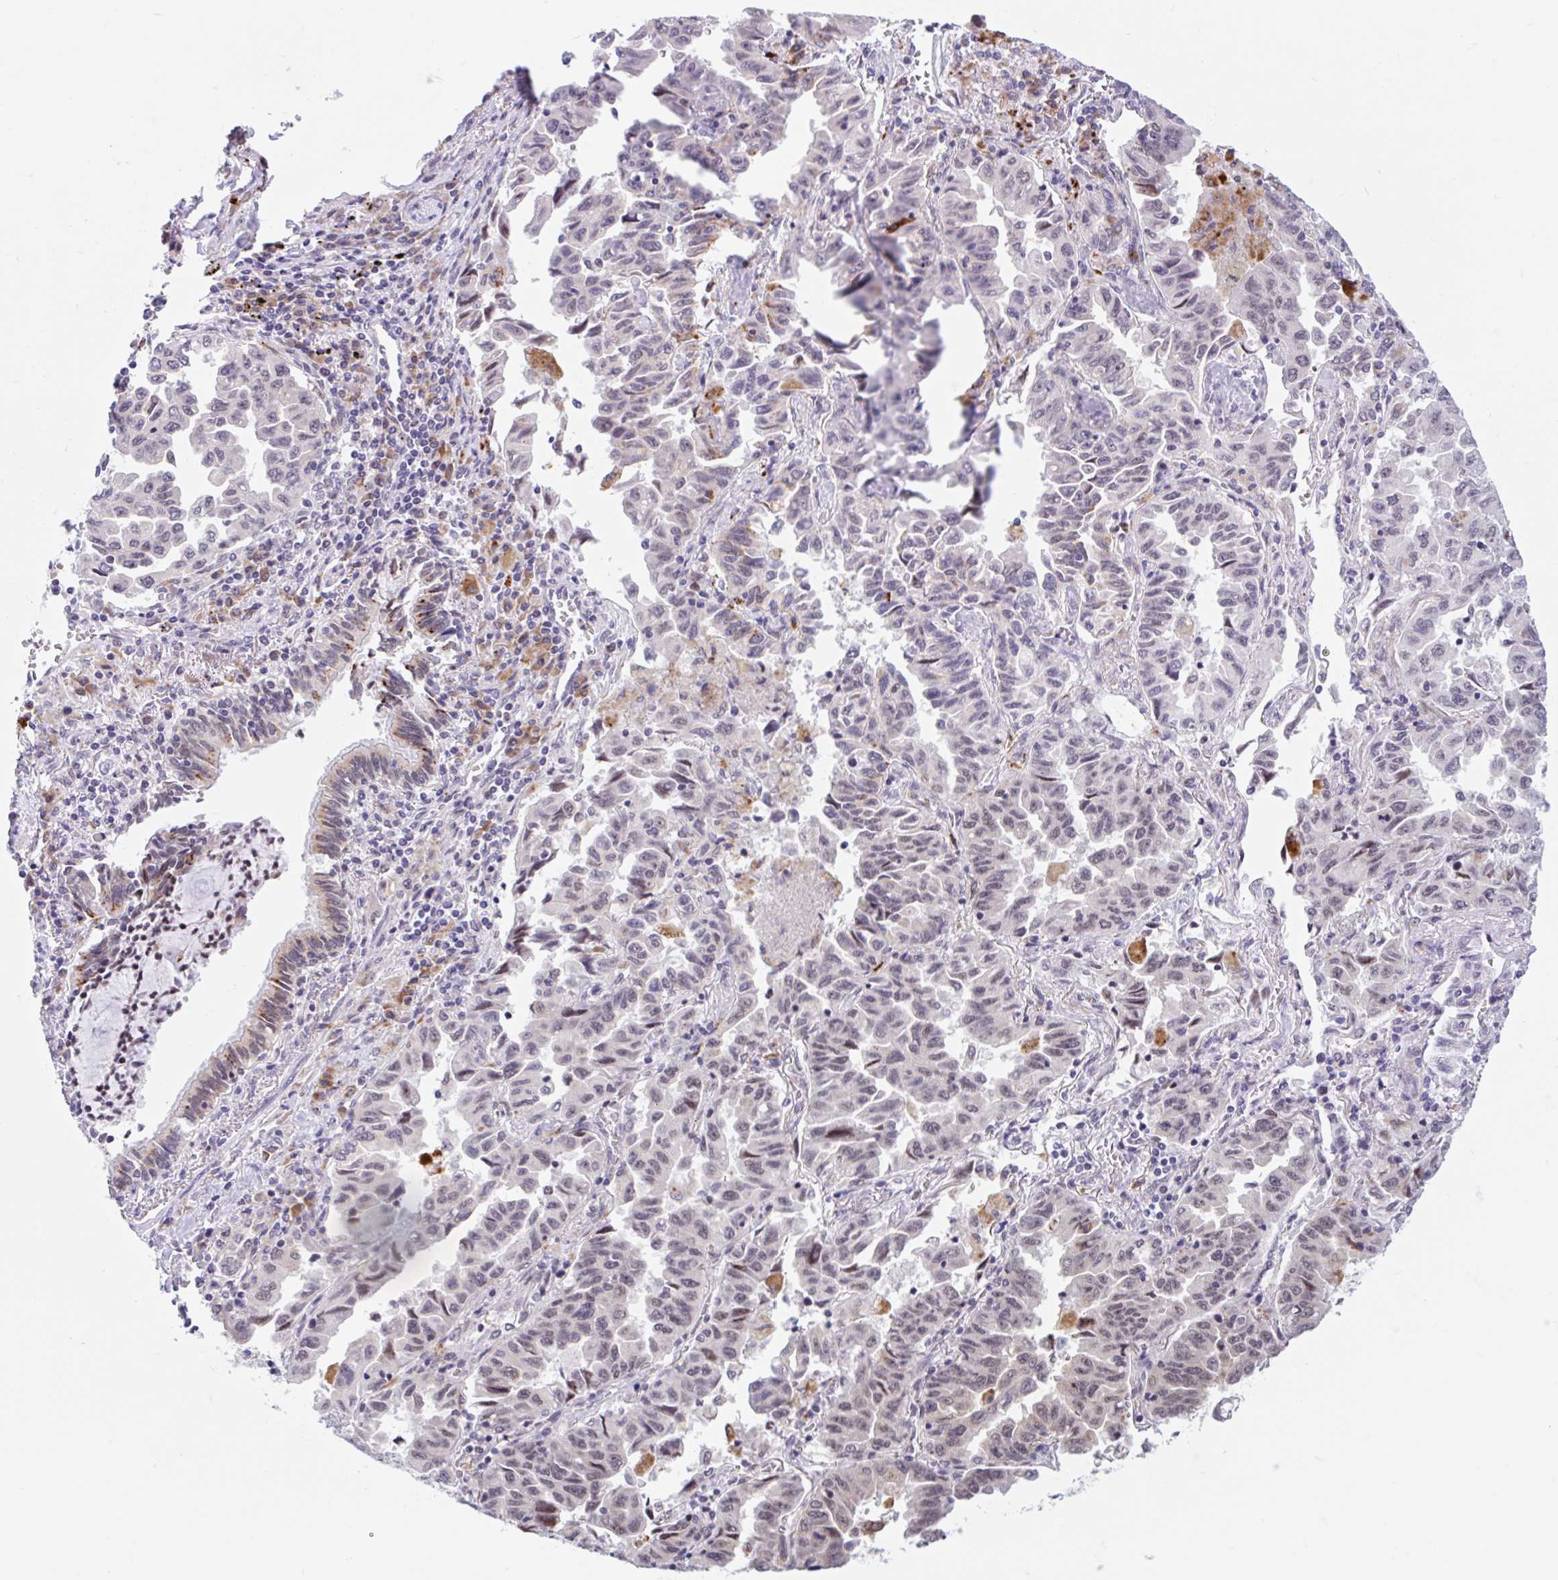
{"staining": {"intensity": "negative", "quantity": "none", "location": "none"}, "tissue": "lung cancer", "cell_type": "Tumor cells", "image_type": "cancer", "snomed": [{"axis": "morphology", "description": "Adenocarcinoma, NOS"}, {"axis": "topography", "description": "Lung"}], "caption": "Human adenocarcinoma (lung) stained for a protein using IHC shows no staining in tumor cells.", "gene": "SRSF10", "patient": {"sex": "female", "age": 51}}